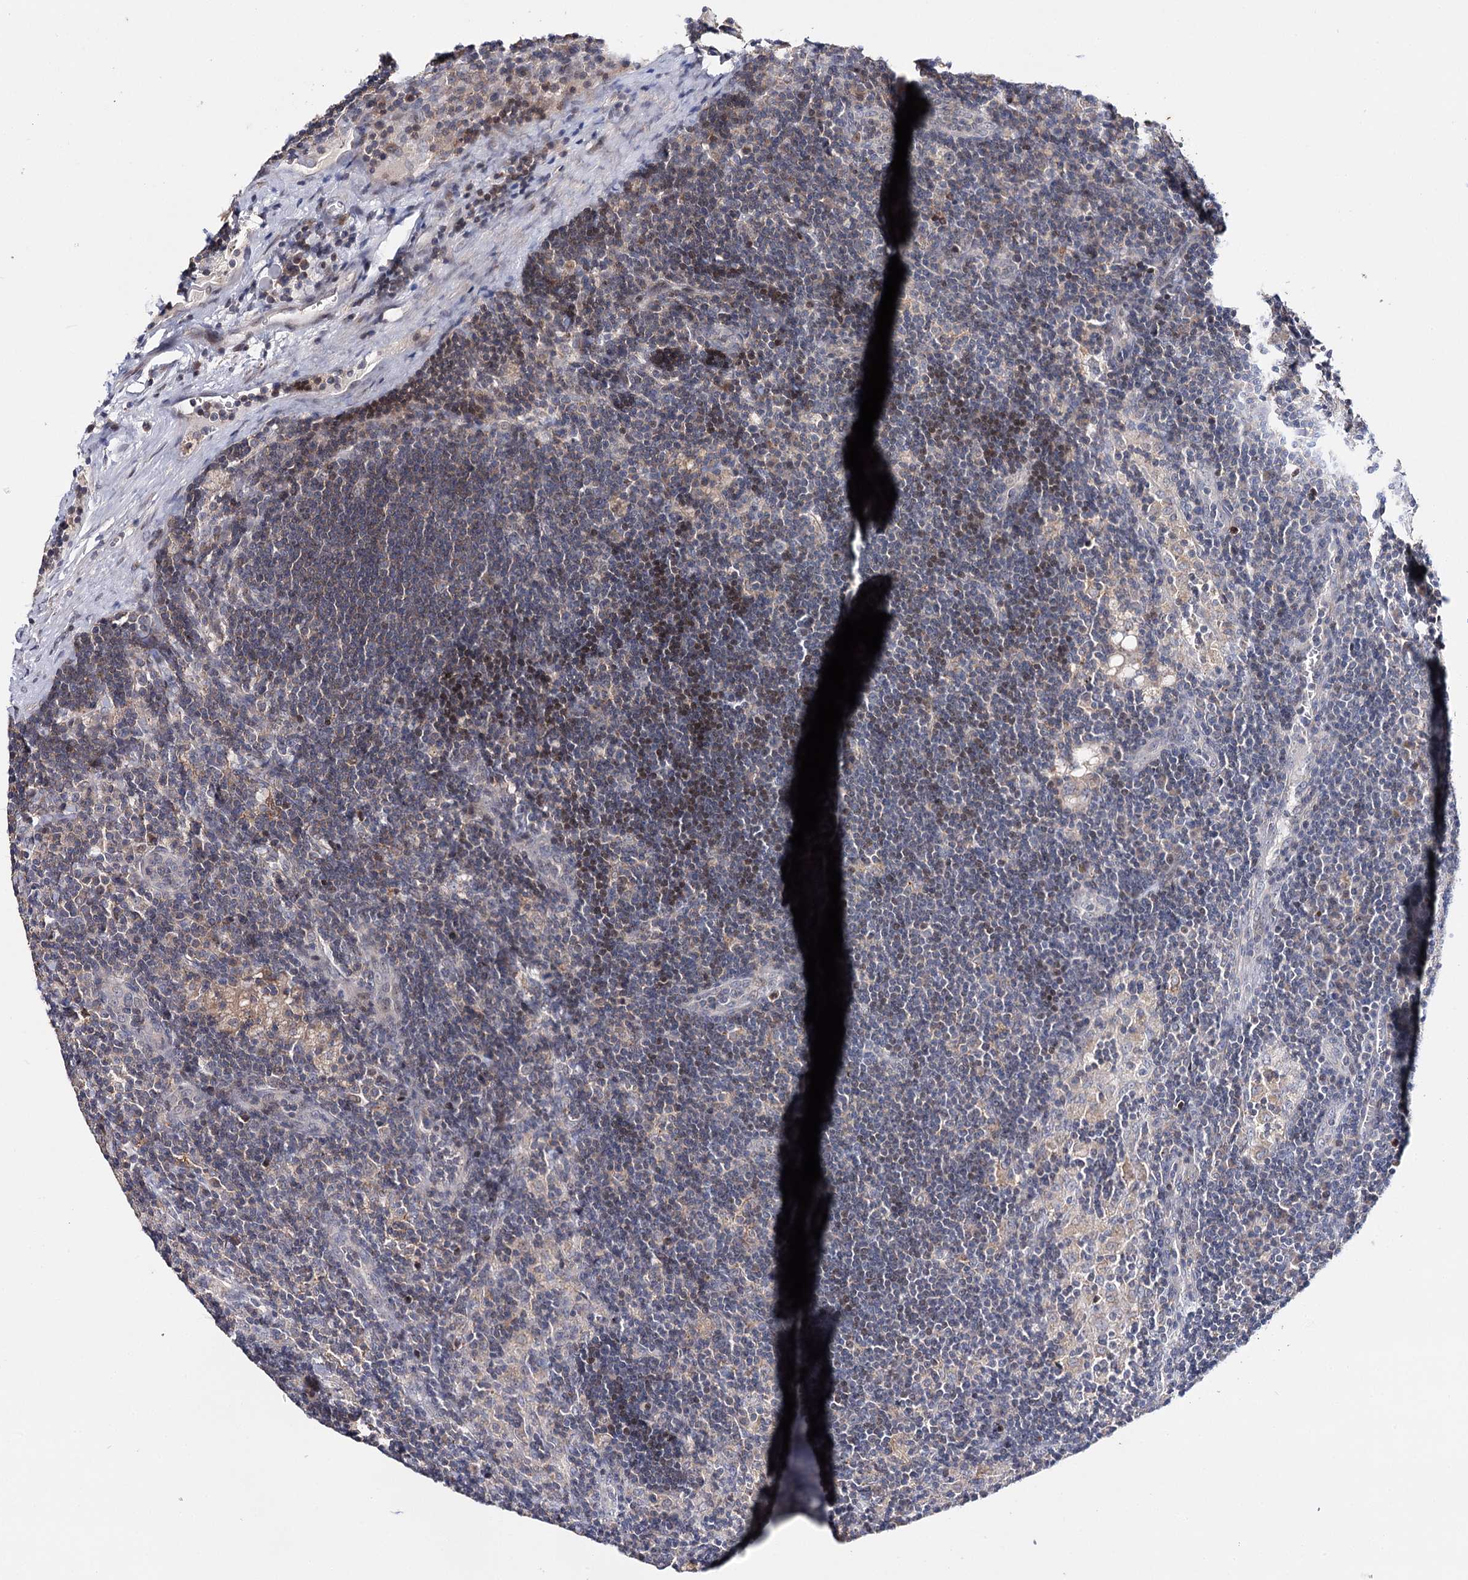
{"staining": {"intensity": "weak", "quantity": "25%-75%", "location": "cytoplasmic/membranous"}, "tissue": "lymph node", "cell_type": "Germinal center cells", "image_type": "normal", "snomed": [{"axis": "morphology", "description": "Normal tissue, NOS"}, {"axis": "topography", "description": "Lymph node"}], "caption": "Protein staining of normal lymph node exhibits weak cytoplasmic/membranous positivity in approximately 25%-75% of germinal center cells.", "gene": "CFAP46", "patient": {"sex": "male", "age": 24}}